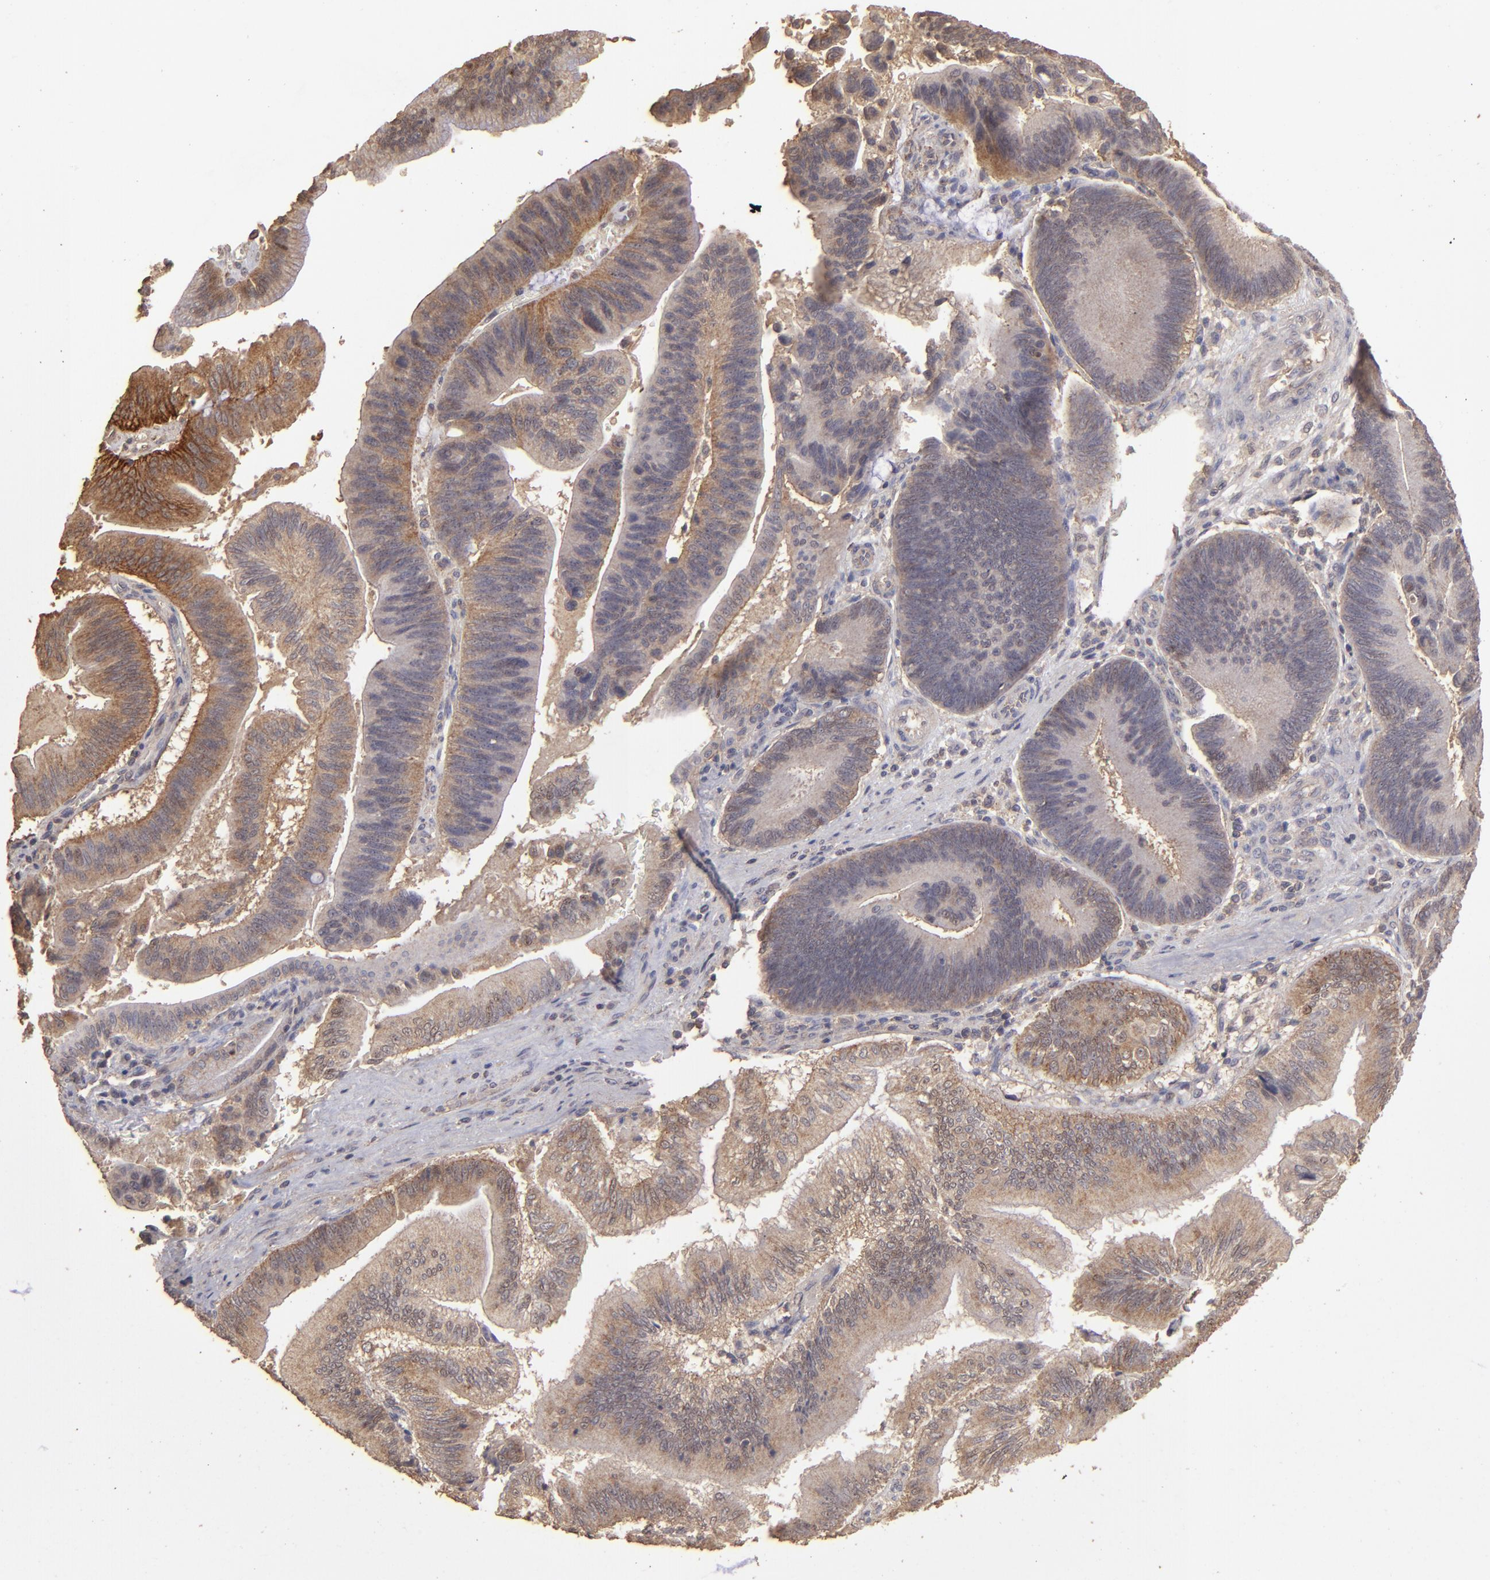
{"staining": {"intensity": "moderate", "quantity": "25%-75%", "location": "cytoplasmic/membranous"}, "tissue": "pancreatic cancer", "cell_type": "Tumor cells", "image_type": "cancer", "snomed": [{"axis": "morphology", "description": "Adenocarcinoma, NOS"}, {"axis": "topography", "description": "Pancreas"}], "caption": "DAB (3,3'-diaminobenzidine) immunohistochemical staining of adenocarcinoma (pancreatic) reveals moderate cytoplasmic/membranous protein expression in about 25%-75% of tumor cells.", "gene": "FAT1", "patient": {"sex": "male", "age": 82}}